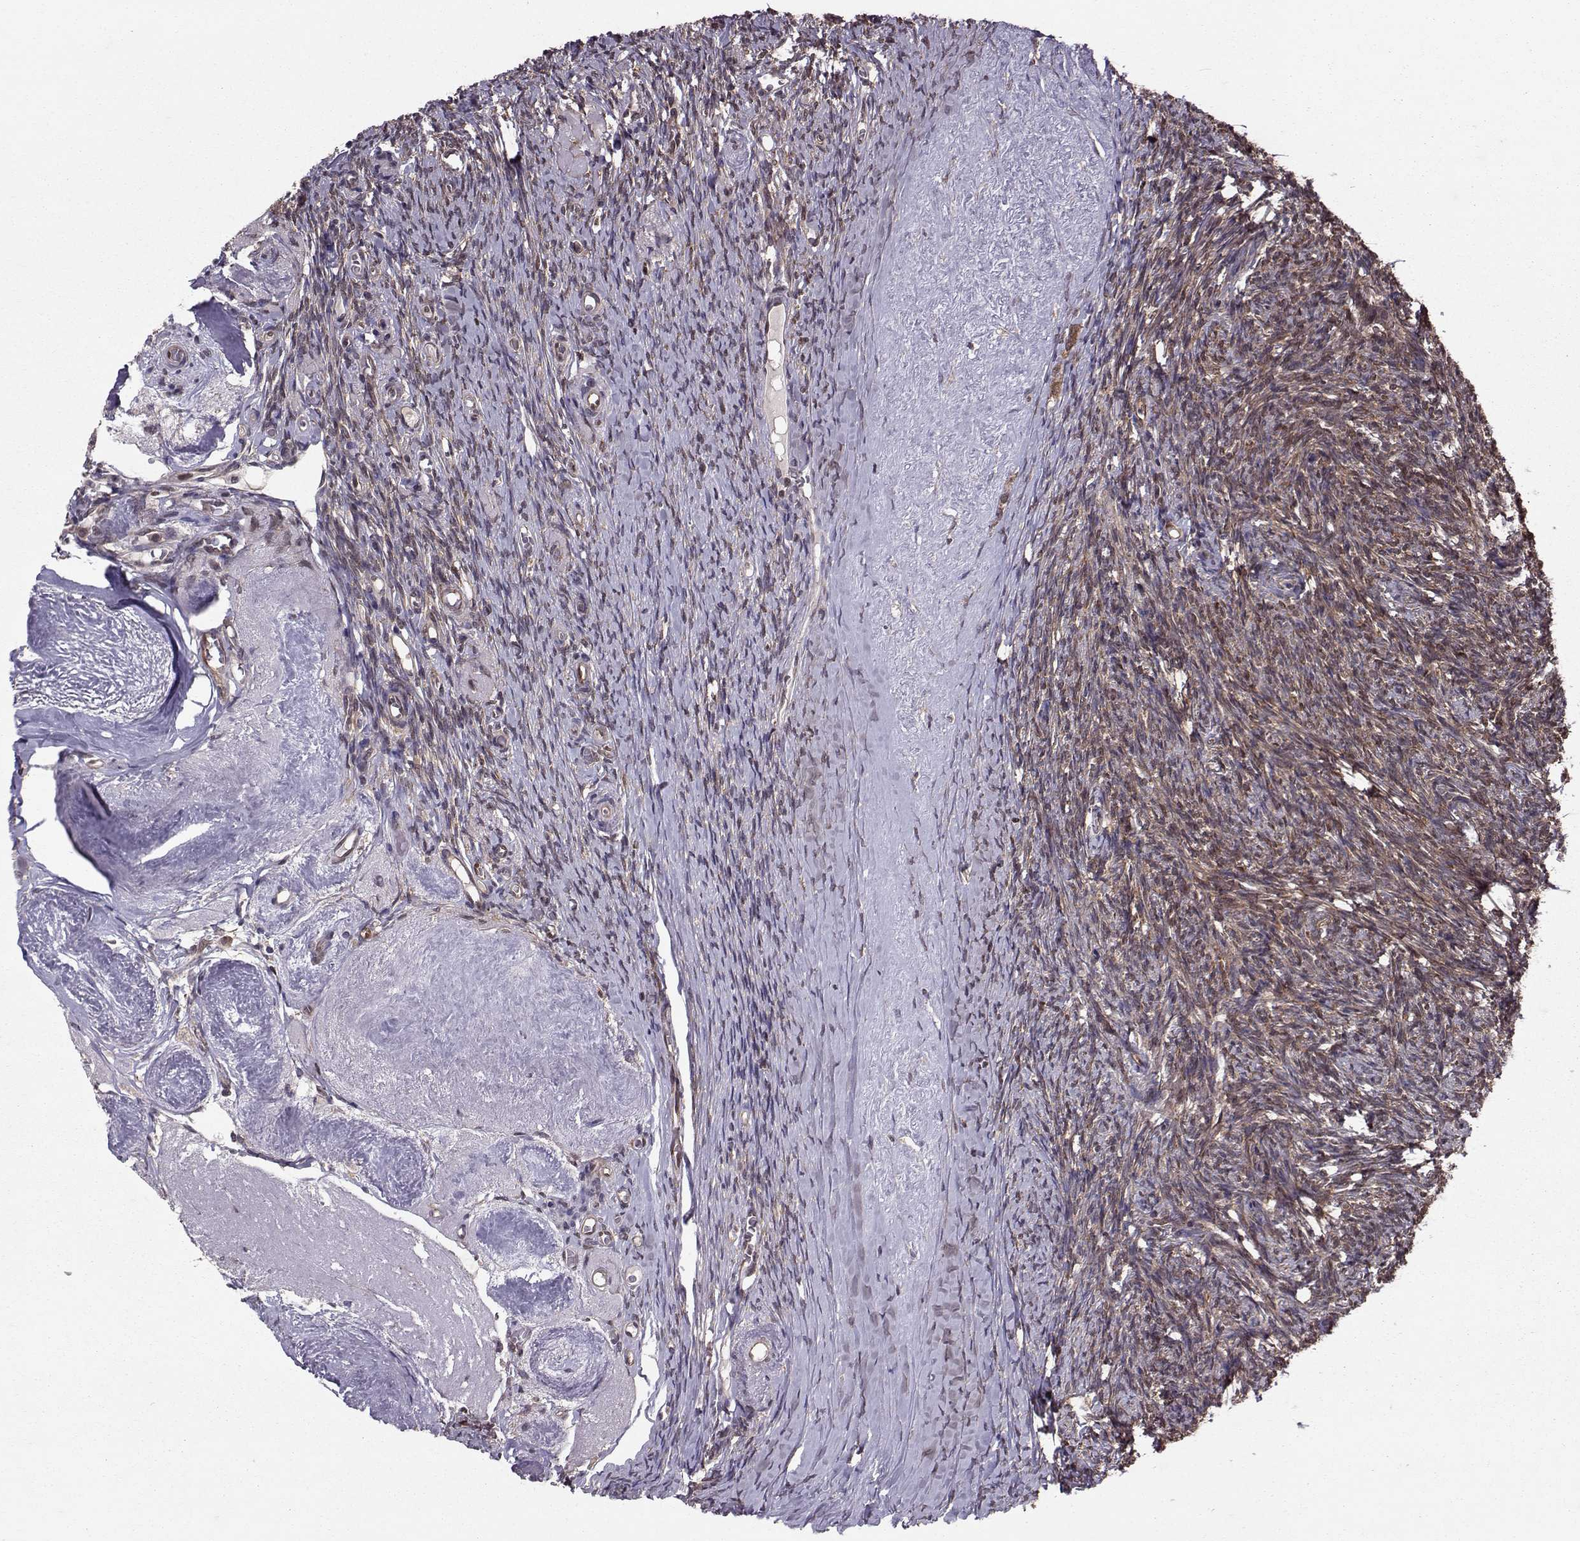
{"staining": {"intensity": "negative", "quantity": "none", "location": "none"}, "tissue": "ovary", "cell_type": "Follicle cells", "image_type": "normal", "snomed": [{"axis": "morphology", "description": "Normal tissue, NOS"}, {"axis": "topography", "description": "Ovary"}], "caption": "IHC photomicrograph of benign ovary stained for a protein (brown), which reveals no expression in follicle cells.", "gene": "PPP2R2A", "patient": {"sex": "female", "age": 72}}